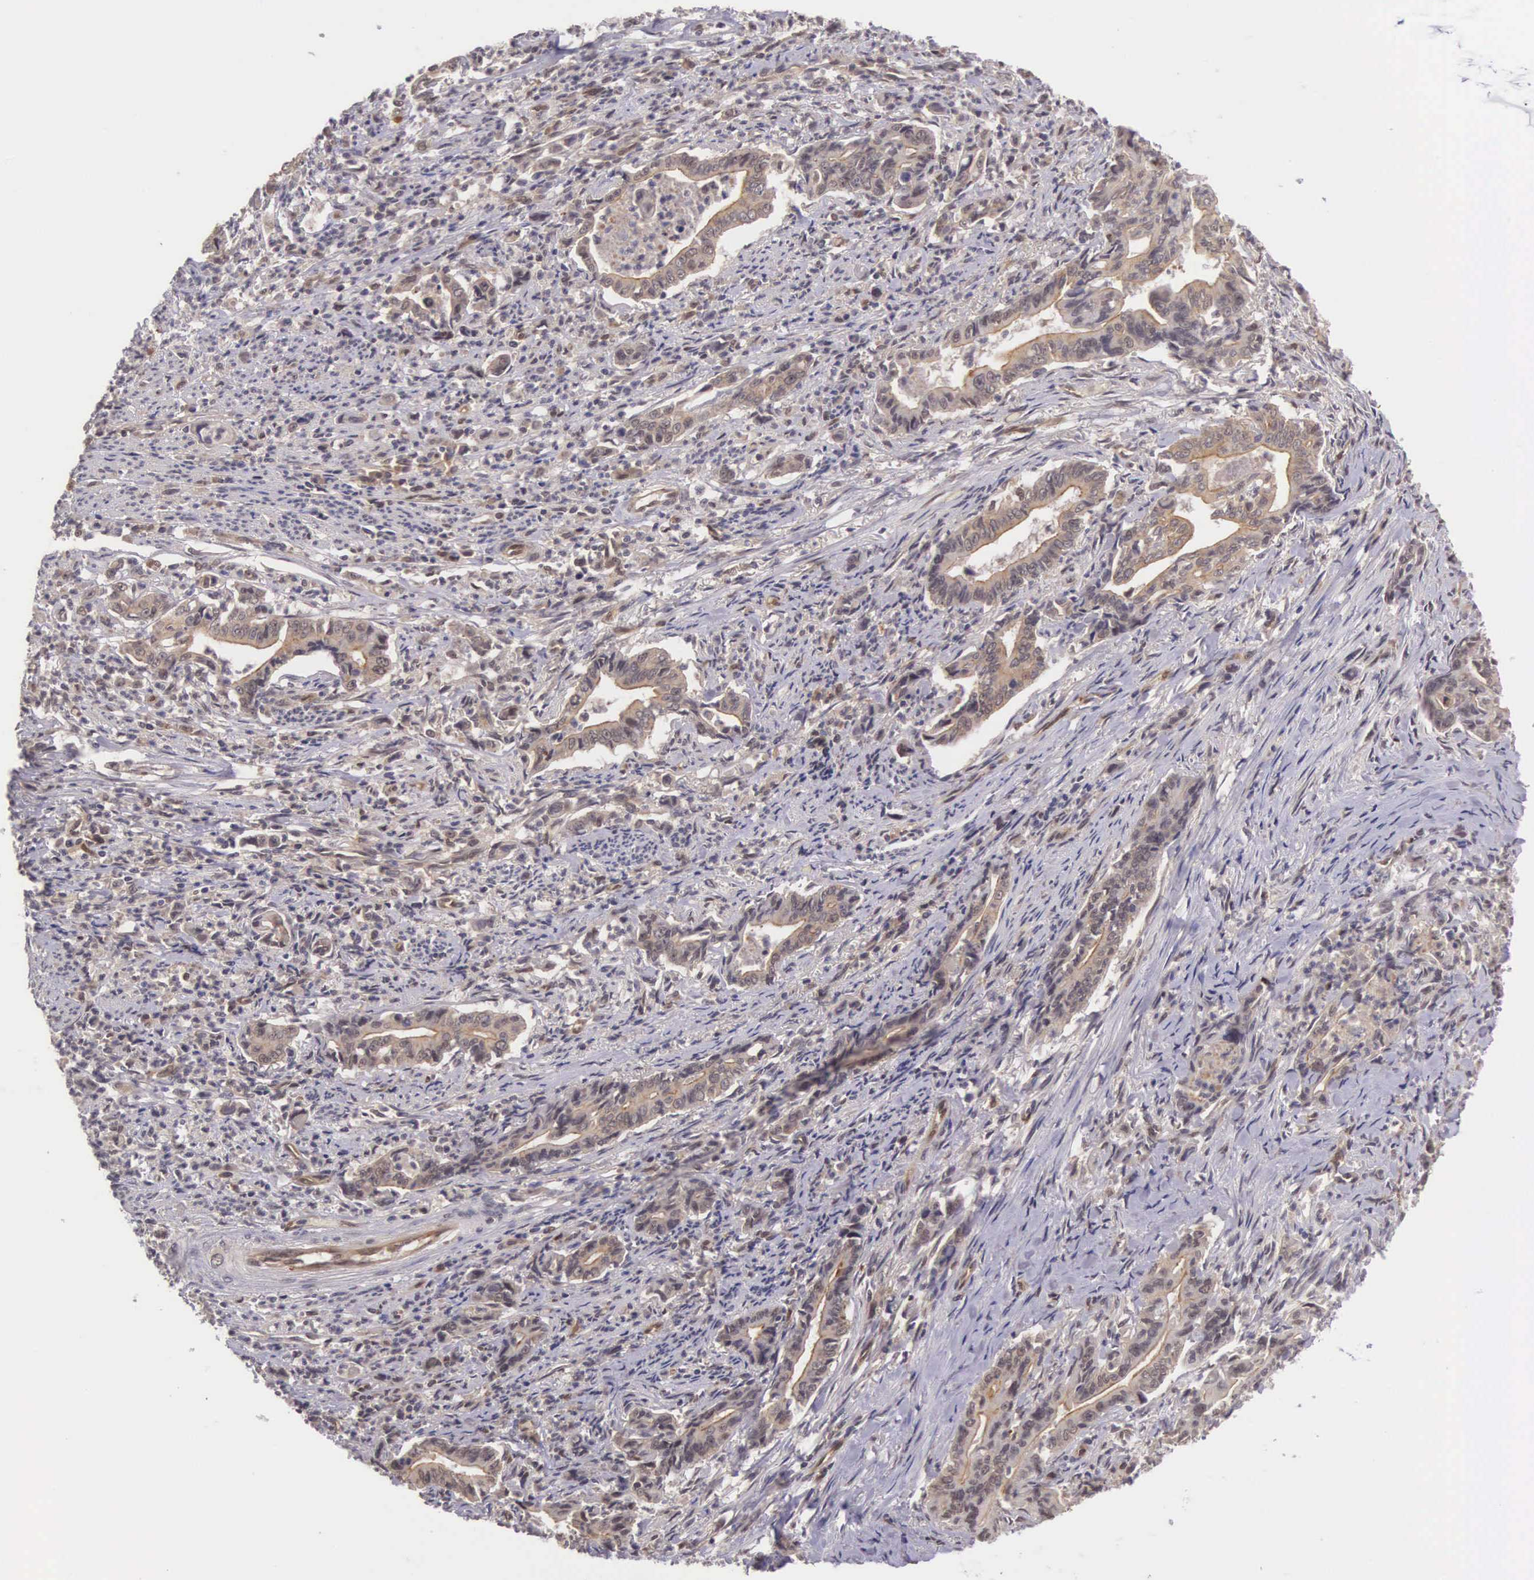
{"staining": {"intensity": "moderate", "quantity": ">75%", "location": "cytoplasmic/membranous"}, "tissue": "stomach cancer", "cell_type": "Tumor cells", "image_type": "cancer", "snomed": [{"axis": "morphology", "description": "Adenocarcinoma, NOS"}, {"axis": "topography", "description": "Stomach"}], "caption": "Protein staining by immunohistochemistry reveals moderate cytoplasmic/membranous expression in approximately >75% of tumor cells in stomach cancer. (DAB (3,3'-diaminobenzidine) = brown stain, brightfield microscopy at high magnification).", "gene": "VASH1", "patient": {"sex": "female", "age": 76}}